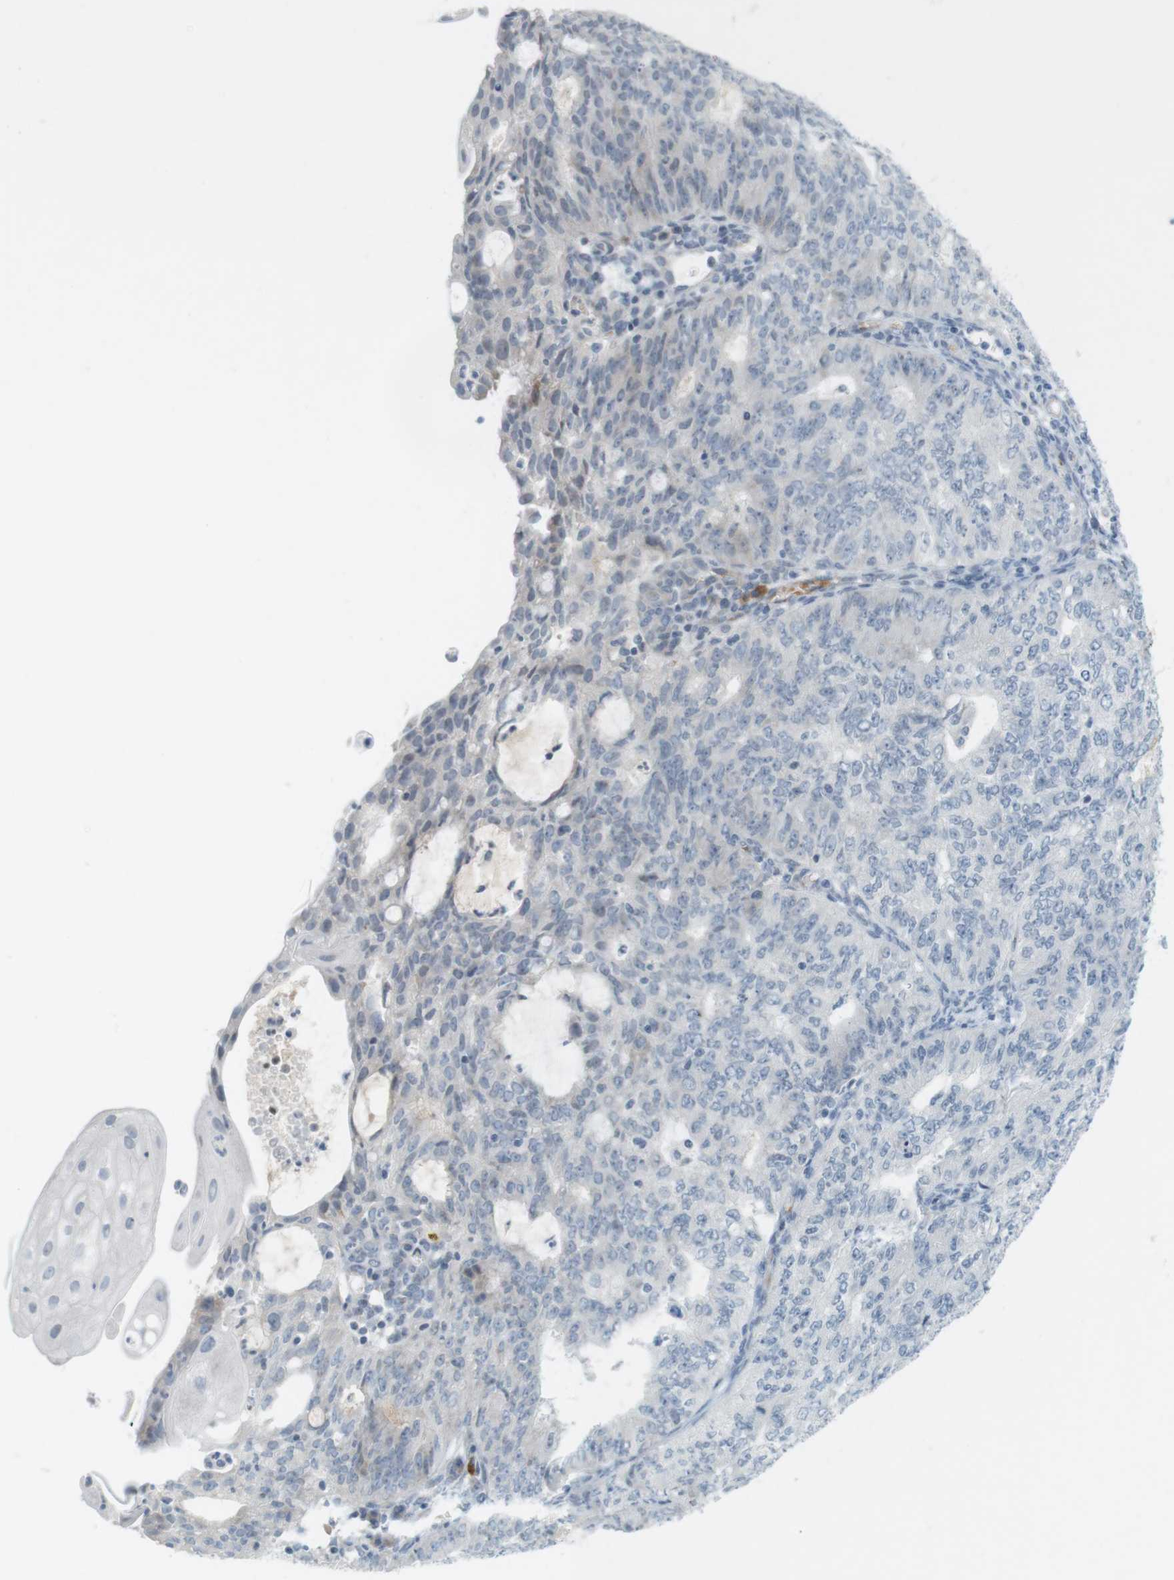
{"staining": {"intensity": "negative", "quantity": "none", "location": "none"}, "tissue": "endometrial cancer", "cell_type": "Tumor cells", "image_type": "cancer", "snomed": [{"axis": "morphology", "description": "Adenocarcinoma, NOS"}, {"axis": "topography", "description": "Endometrium"}], "caption": "Adenocarcinoma (endometrial) was stained to show a protein in brown. There is no significant positivity in tumor cells.", "gene": "DMC1", "patient": {"sex": "female", "age": 32}}